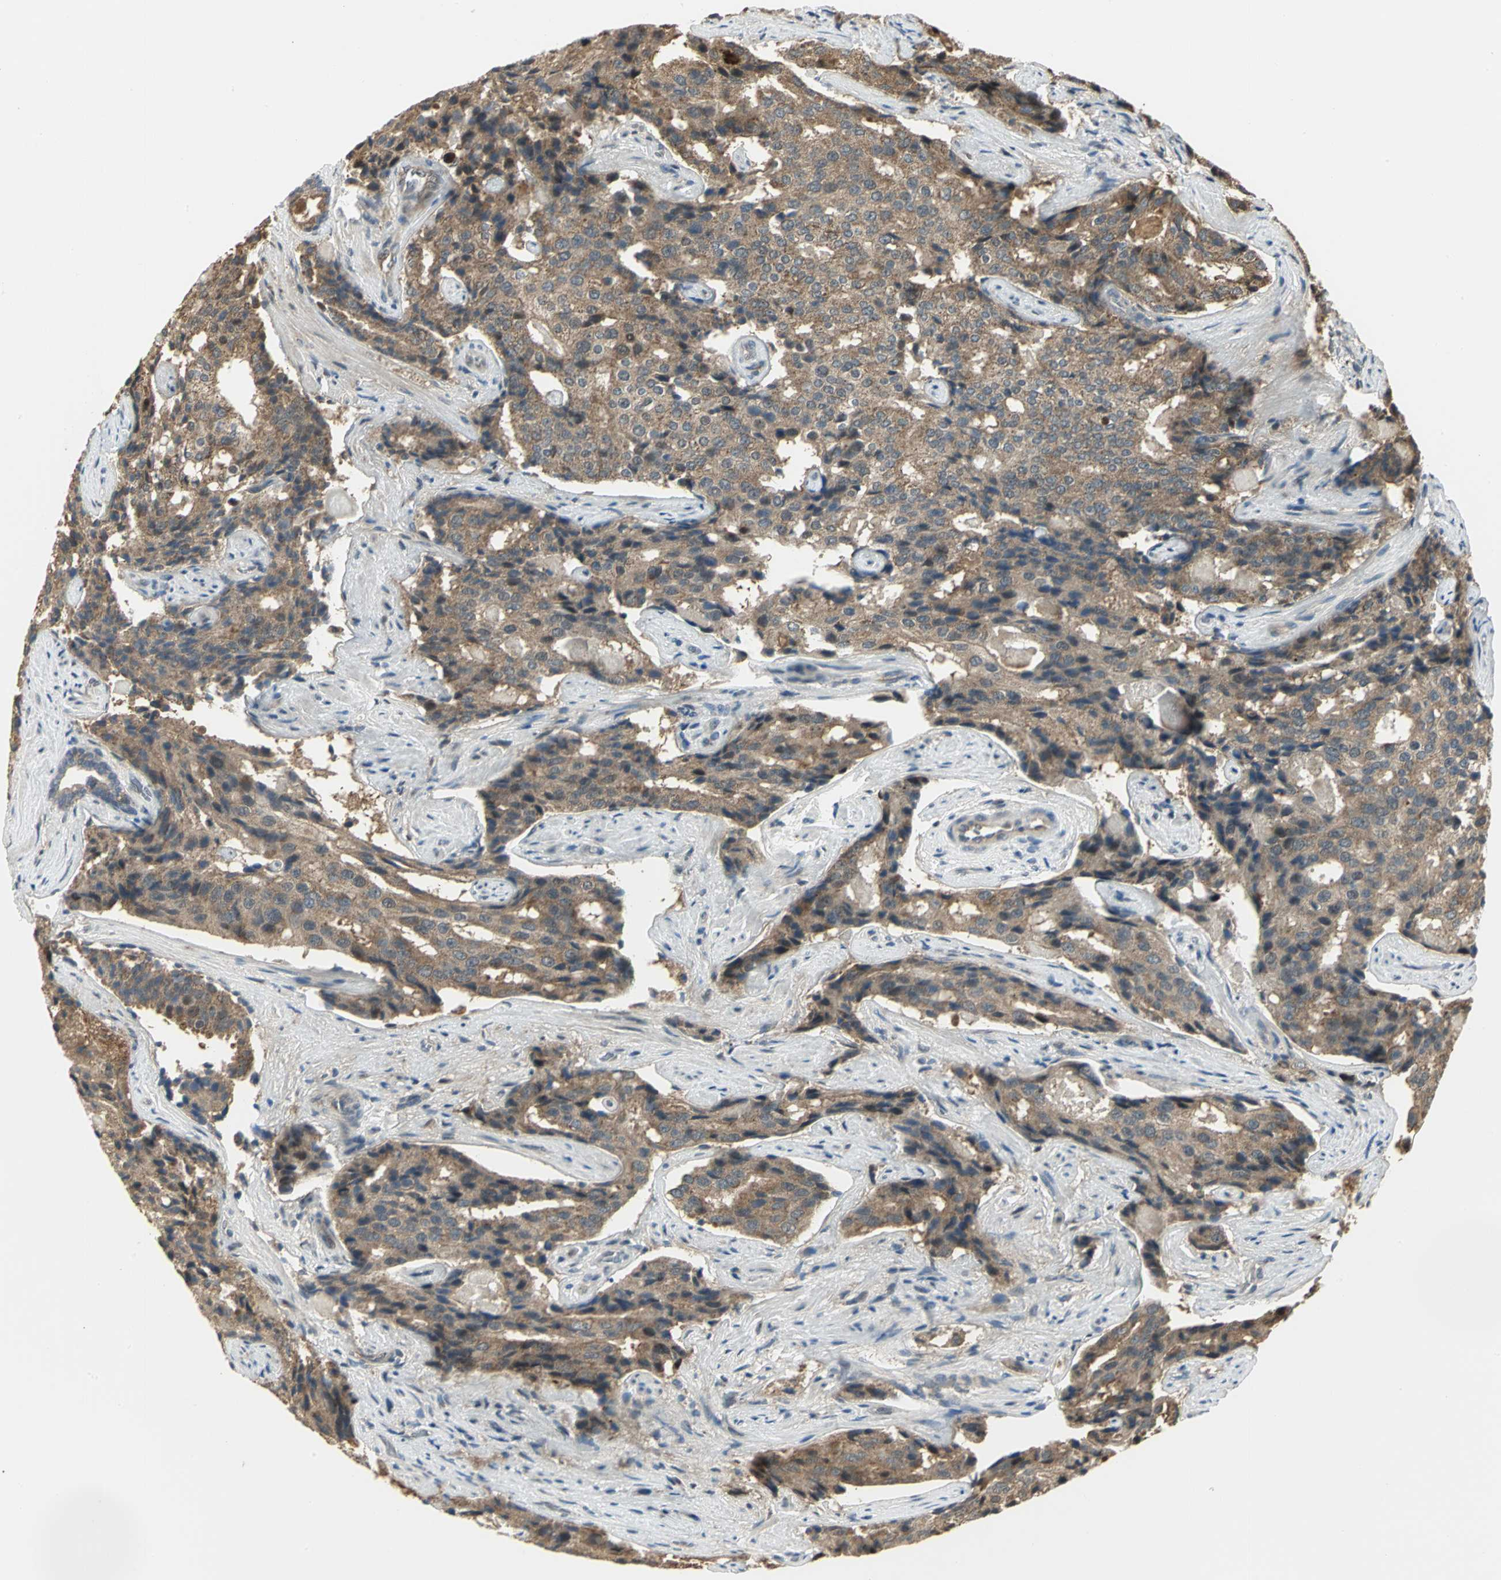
{"staining": {"intensity": "moderate", "quantity": ">75%", "location": "cytoplasmic/membranous"}, "tissue": "prostate cancer", "cell_type": "Tumor cells", "image_type": "cancer", "snomed": [{"axis": "morphology", "description": "Adenocarcinoma, High grade"}, {"axis": "topography", "description": "Prostate"}], "caption": "Prostate cancer tissue exhibits moderate cytoplasmic/membranous positivity in approximately >75% of tumor cells", "gene": "PSMC4", "patient": {"sex": "male", "age": 58}}